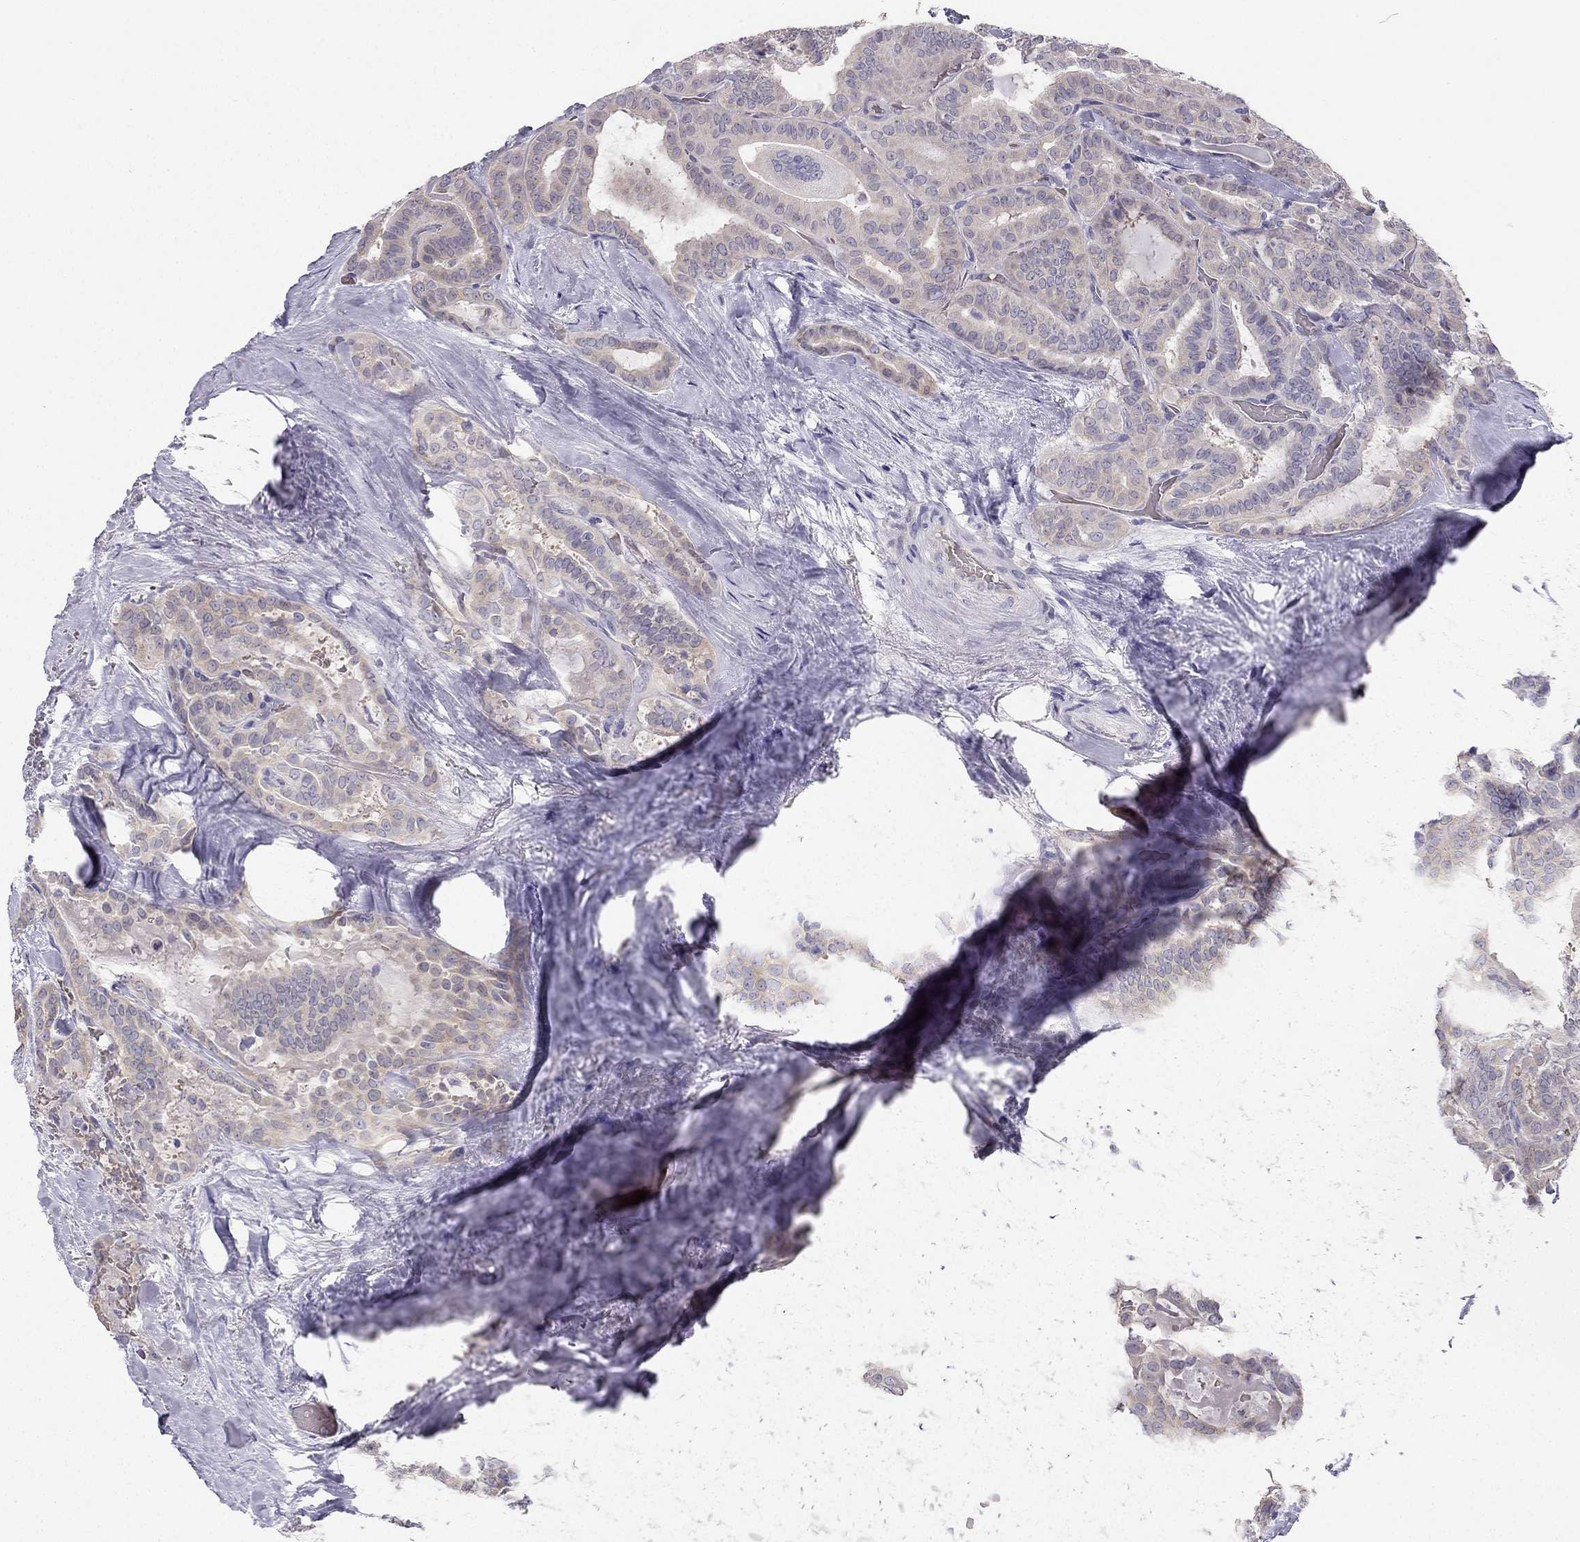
{"staining": {"intensity": "weak", "quantity": "<25%", "location": "cytoplasmic/membranous"}, "tissue": "thyroid cancer", "cell_type": "Tumor cells", "image_type": "cancer", "snomed": [{"axis": "morphology", "description": "Papillary adenocarcinoma, NOS"}, {"axis": "topography", "description": "Thyroid gland"}], "caption": "High power microscopy micrograph of an immunohistochemistry micrograph of thyroid papillary adenocarcinoma, revealing no significant staining in tumor cells.", "gene": "RSPH14", "patient": {"sex": "female", "age": 39}}